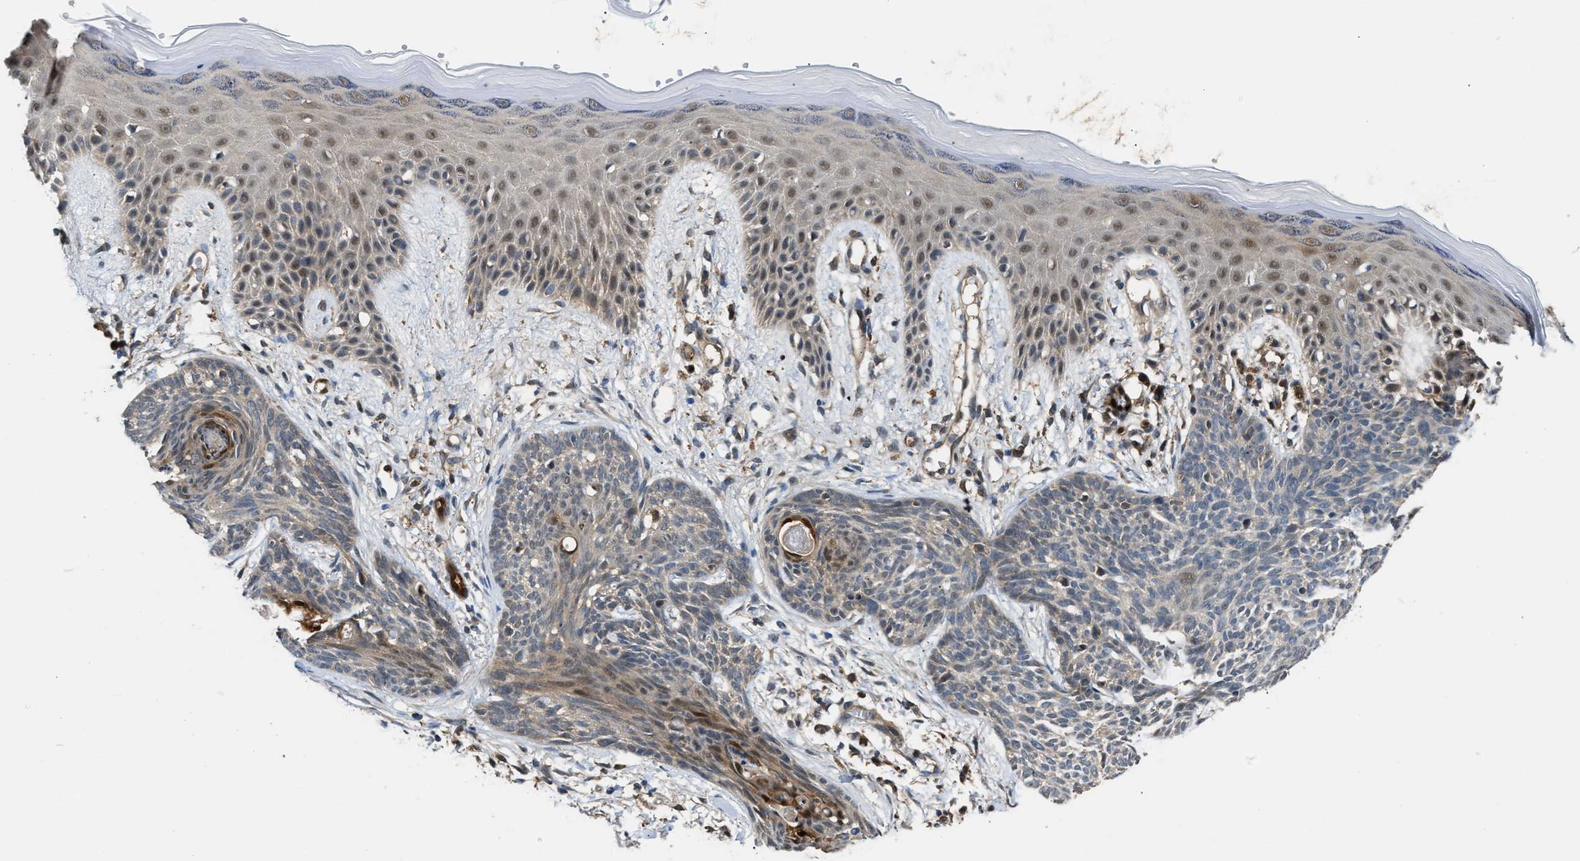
{"staining": {"intensity": "weak", "quantity": "25%-75%", "location": "cytoplasmic/membranous"}, "tissue": "skin cancer", "cell_type": "Tumor cells", "image_type": "cancer", "snomed": [{"axis": "morphology", "description": "Basal cell carcinoma"}, {"axis": "topography", "description": "Skin"}], "caption": "A low amount of weak cytoplasmic/membranous positivity is identified in approximately 25%-75% of tumor cells in skin cancer tissue.", "gene": "PPA1", "patient": {"sex": "female", "age": 59}}